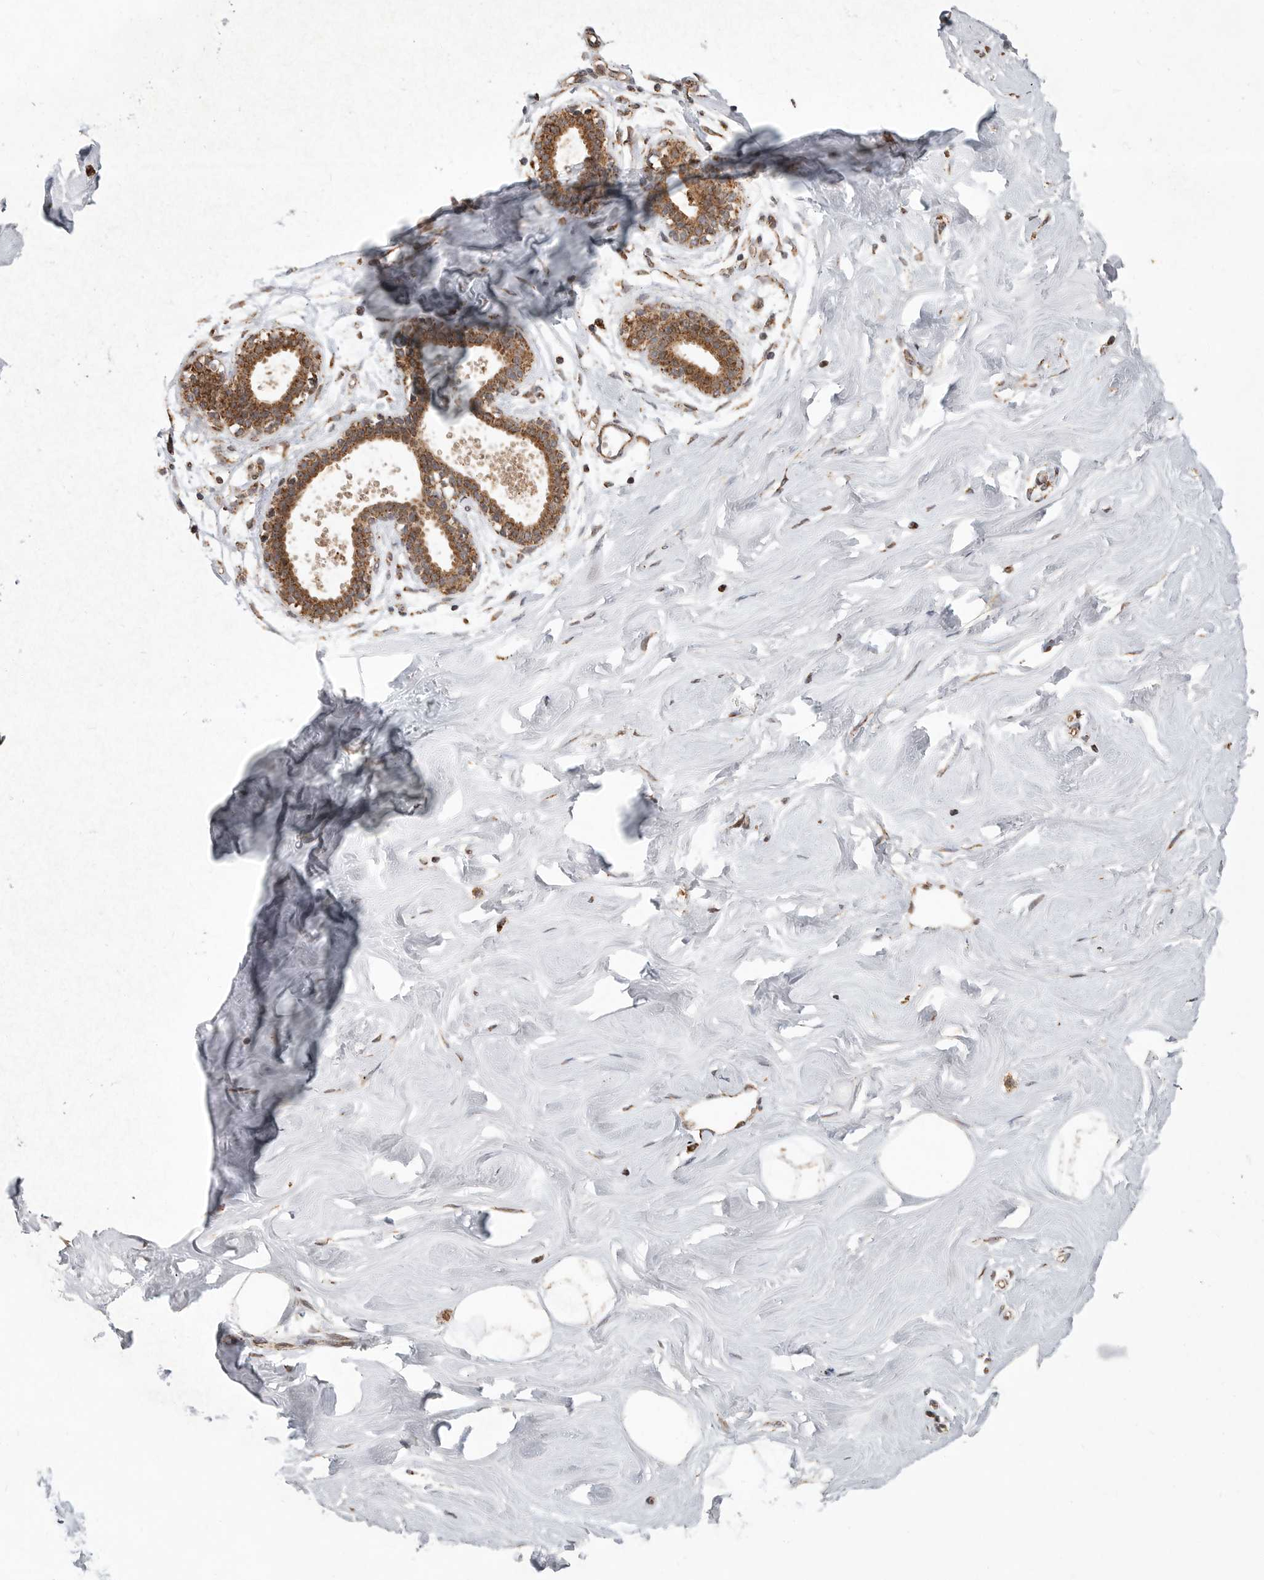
{"staining": {"intensity": "negative", "quantity": "none", "location": "none"}, "tissue": "breast", "cell_type": "Adipocytes", "image_type": "normal", "snomed": [{"axis": "morphology", "description": "Normal tissue, NOS"}, {"axis": "topography", "description": "Breast"}], "caption": "Protein analysis of normal breast demonstrates no significant positivity in adipocytes. (Brightfield microscopy of DAB IHC at high magnification).", "gene": "GCNT2", "patient": {"sex": "female", "age": 23}}